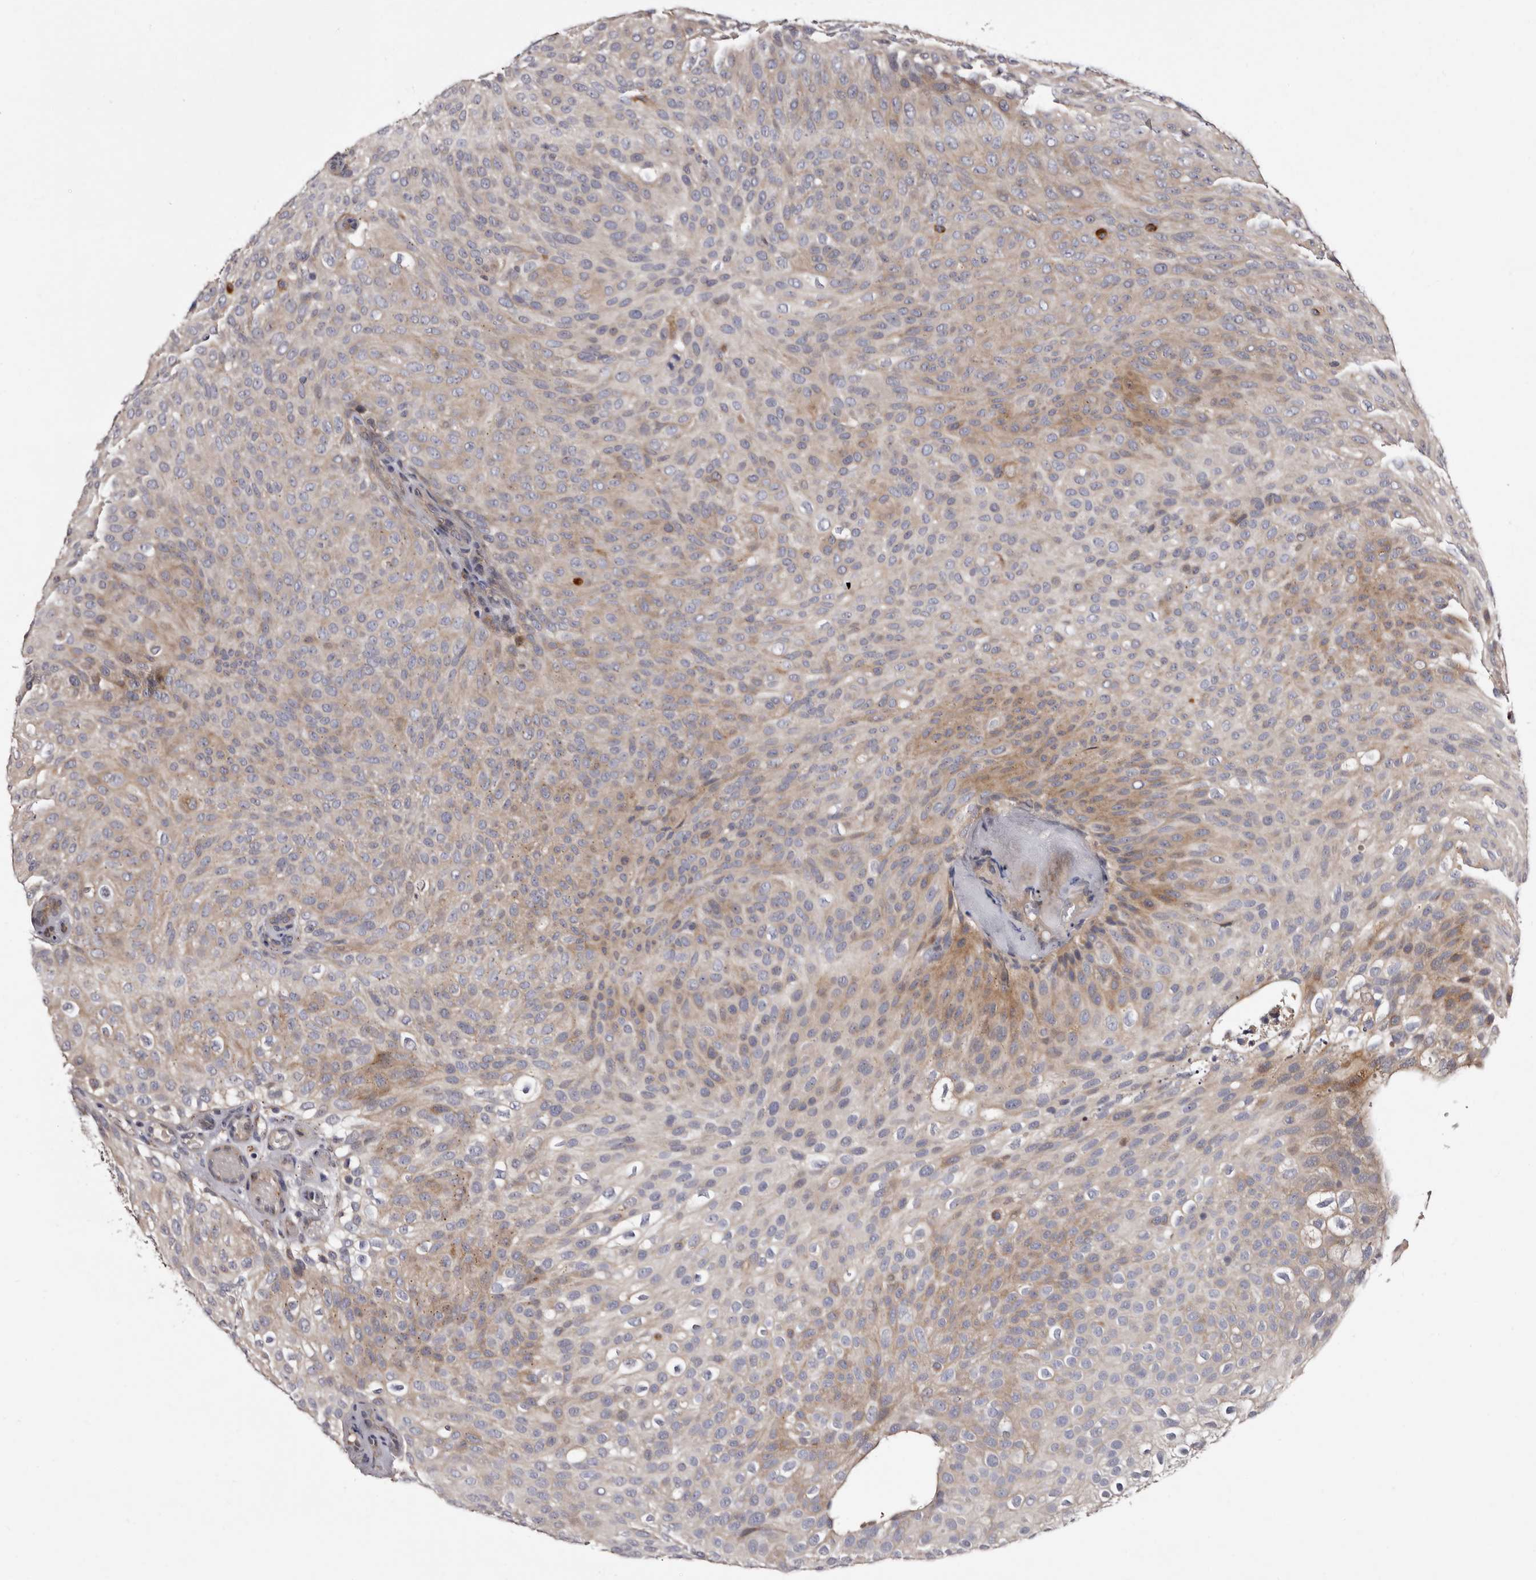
{"staining": {"intensity": "moderate", "quantity": "<25%", "location": "cytoplasmic/membranous"}, "tissue": "urothelial cancer", "cell_type": "Tumor cells", "image_type": "cancer", "snomed": [{"axis": "morphology", "description": "Urothelial carcinoma, Low grade"}, {"axis": "topography", "description": "Urinary bladder"}], "caption": "Brown immunohistochemical staining in human urothelial cancer demonstrates moderate cytoplasmic/membranous staining in approximately <25% of tumor cells. (DAB IHC with brightfield microscopy, high magnification).", "gene": "DNPH1", "patient": {"sex": "male", "age": 78}}